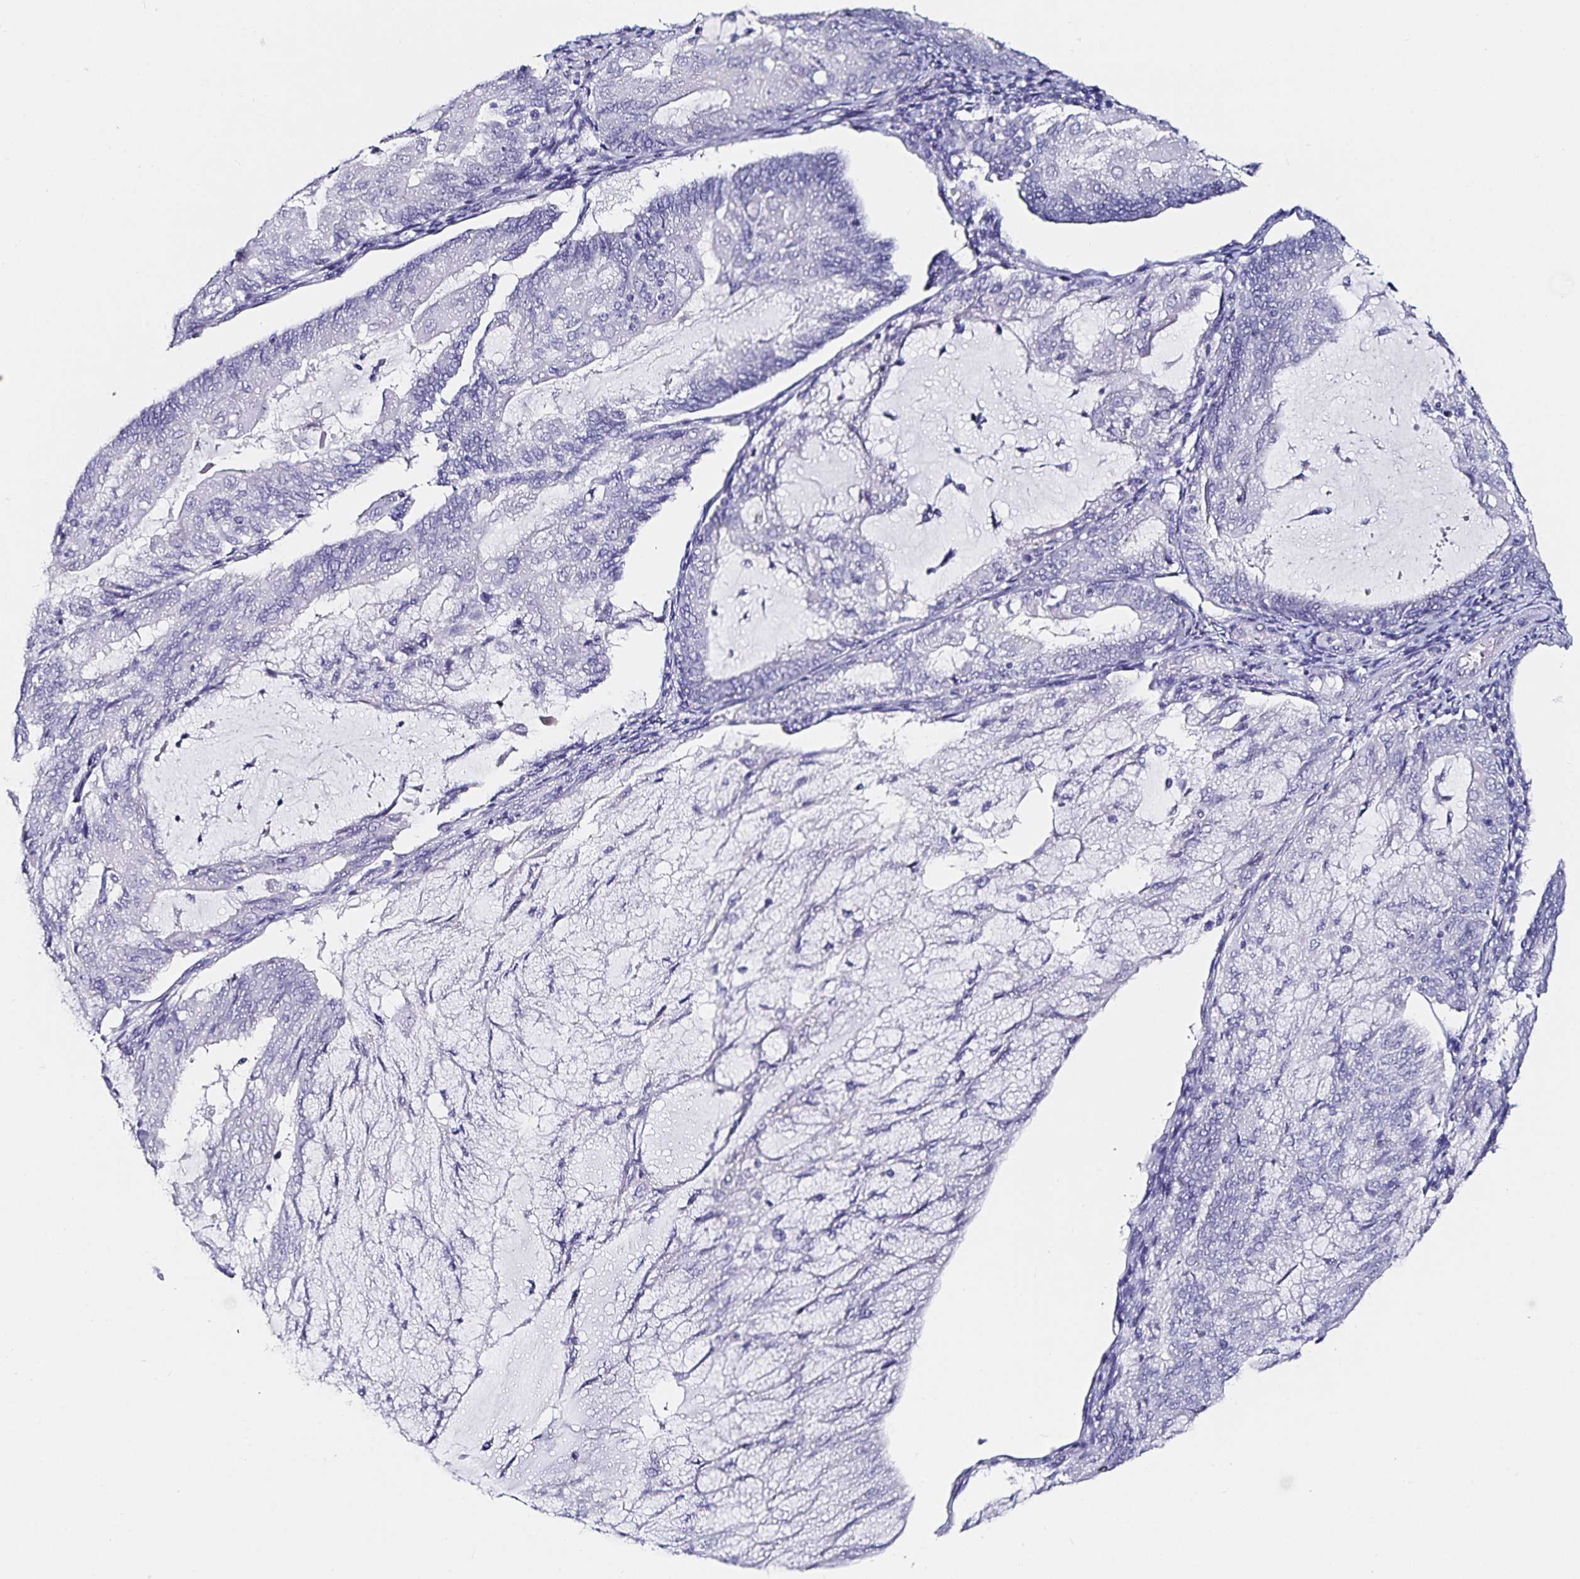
{"staining": {"intensity": "negative", "quantity": "none", "location": "none"}, "tissue": "endometrial cancer", "cell_type": "Tumor cells", "image_type": "cancer", "snomed": [{"axis": "morphology", "description": "Adenocarcinoma, NOS"}, {"axis": "topography", "description": "Endometrium"}], "caption": "The image reveals no staining of tumor cells in endometrial cancer (adenocarcinoma). (Immunohistochemistry (ihc), brightfield microscopy, high magnification).", "gene": "TSPAN7", "patient": {"sex": "female", "age": 81}}